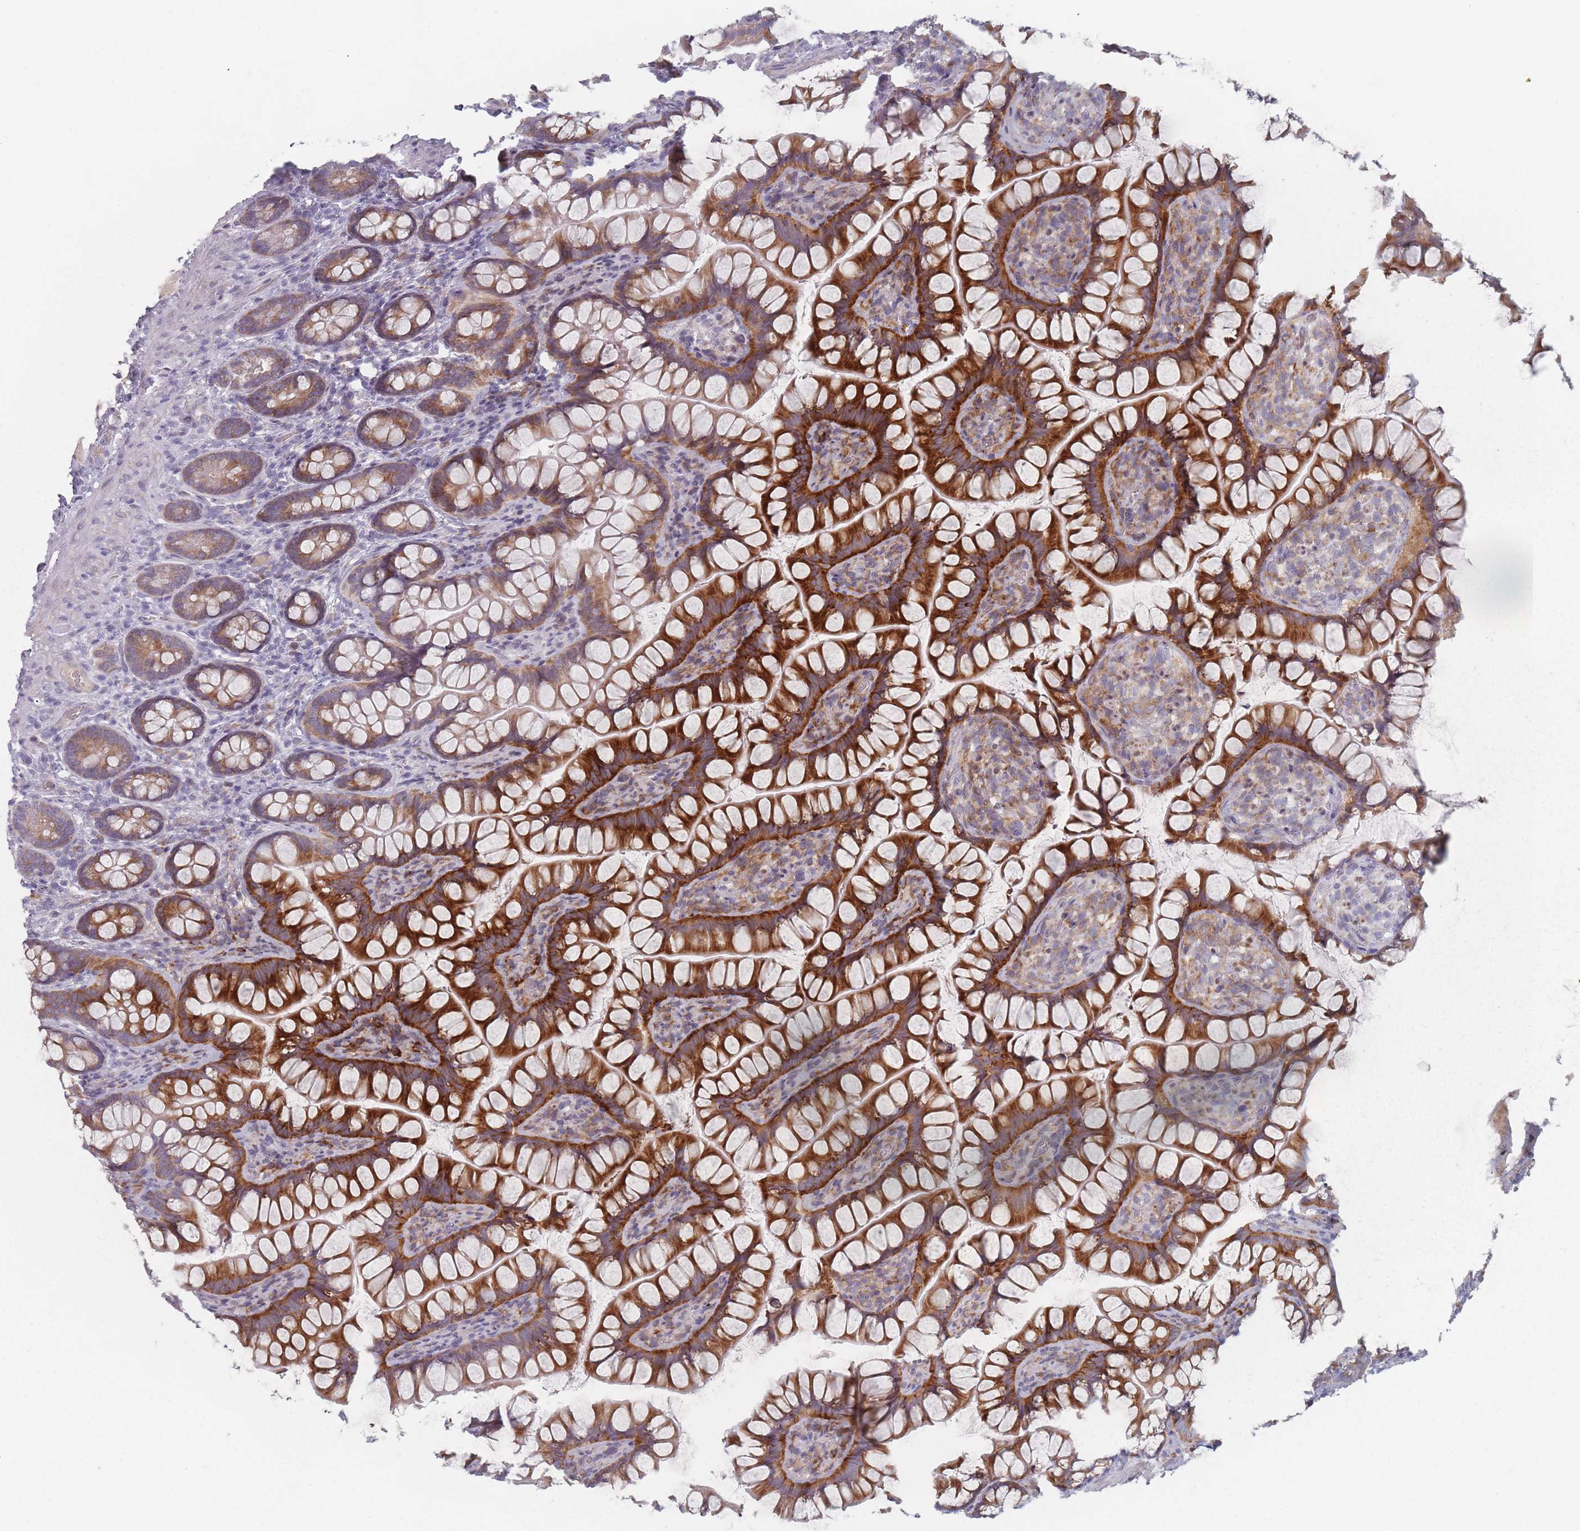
{"staining": {"intensity": "strong", "quantity": ">75%", "location": "cytoplasmic/membranous"}, "tissue": "small intestine", "cell_type": "Glandular cells", "image_type": "normal", "snomed": [{"axis": "morphology", "description": "Normal tissue, NOS"}, {"axis": "topography", "description": "Small intestine"}], "caption": "A micrograph of small intestine stained for a protein shows strong cytoplasmic/membranous brown staining in glandular cells.", "gene": "CACNG5", "patient": {"sex": "male", "age": 70}}